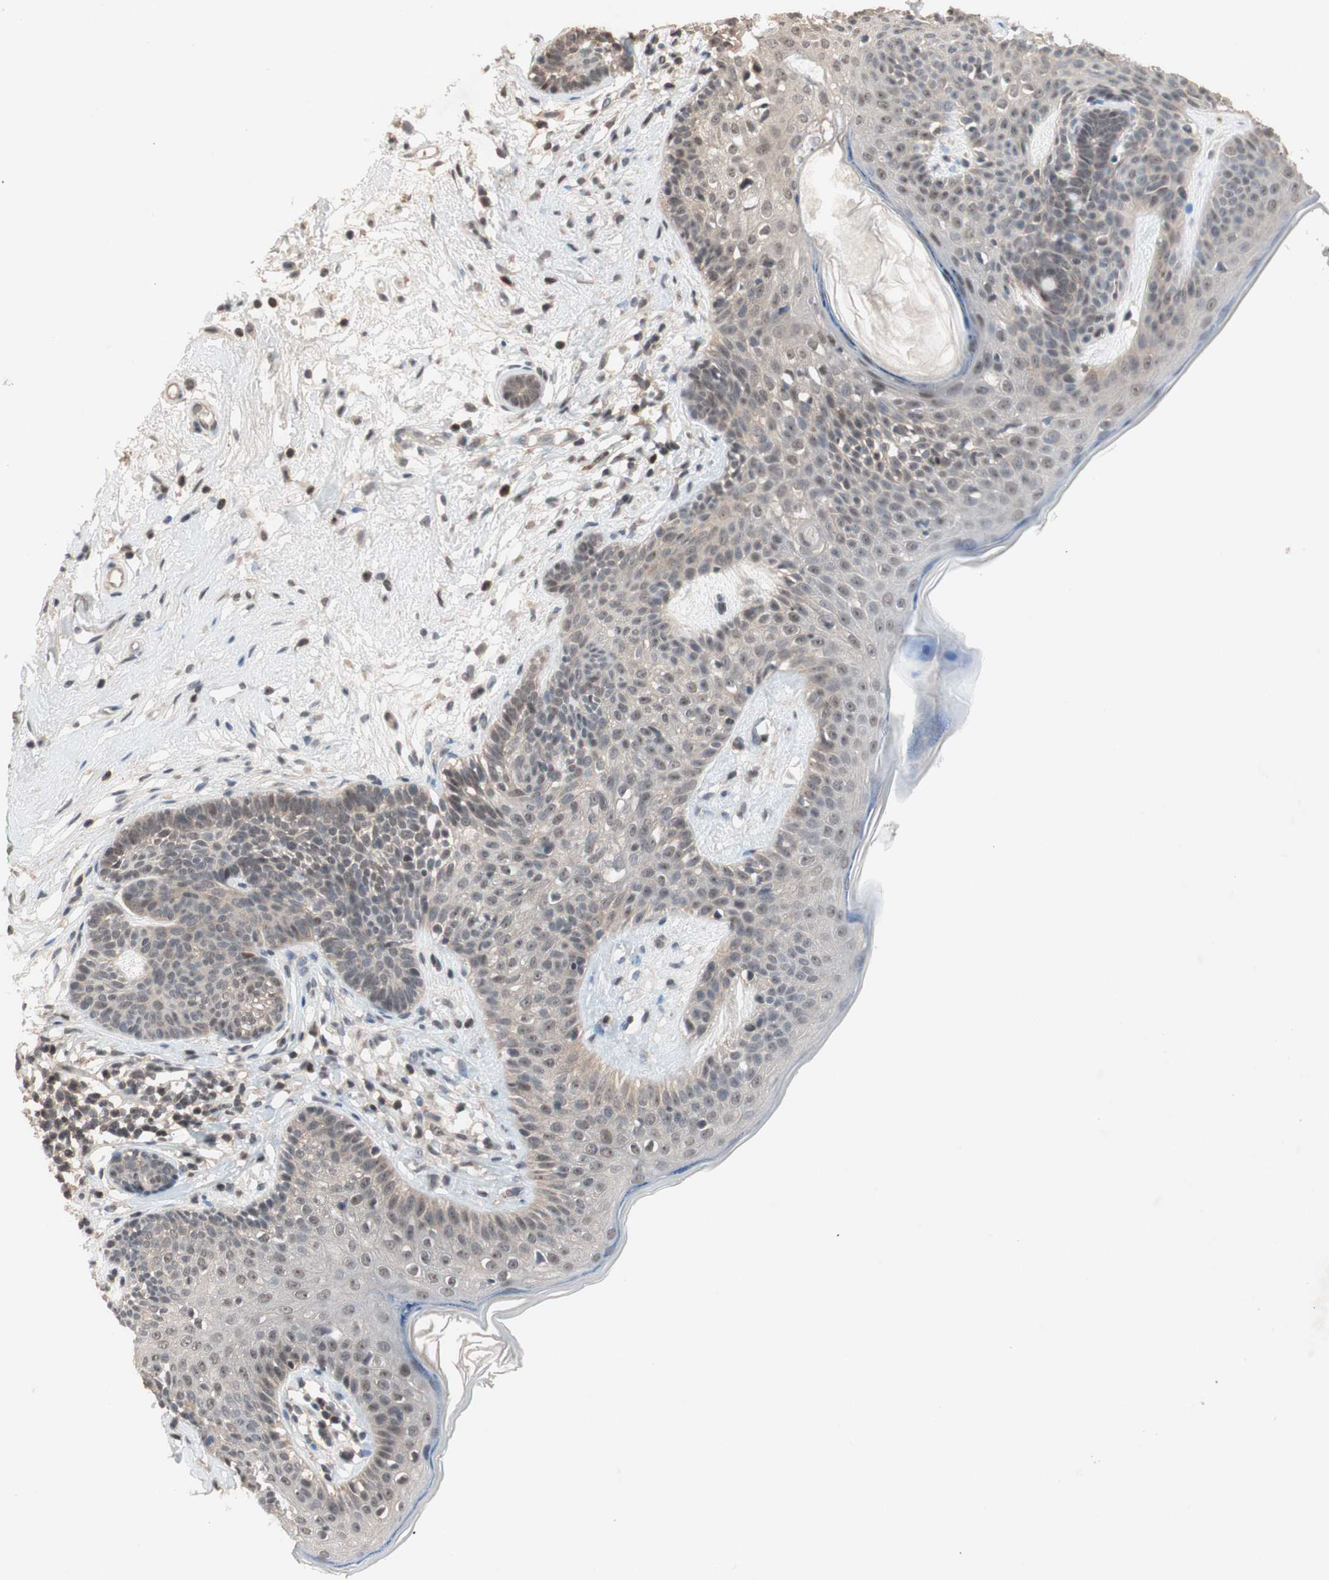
{"staining": {"intensity": "moderate", "quantity": ">75%", "location": "cytoplasmic/membranous,nuclear"}, "tissue": "skin cancer", "cell_type": "Tumor cells", "image_type": "cancer", "snomed": [{"axis": "morphology", "description": "Developmental malformation"}, {"axis": "morphology", "description": "Basal cell carcinoma"}, {"axis": "topography", "description": "Skin"}], "caption": "A high-resolution image shows immunohistochemistry (IHC) staining of basal cell carcinoma (skin), which demonstrates moderate cytoplasmic/membranous and nuclear positivity in about >75% of tumor cells.", "gene": "GART", "patient": {"sex": "female", "age": 62}}